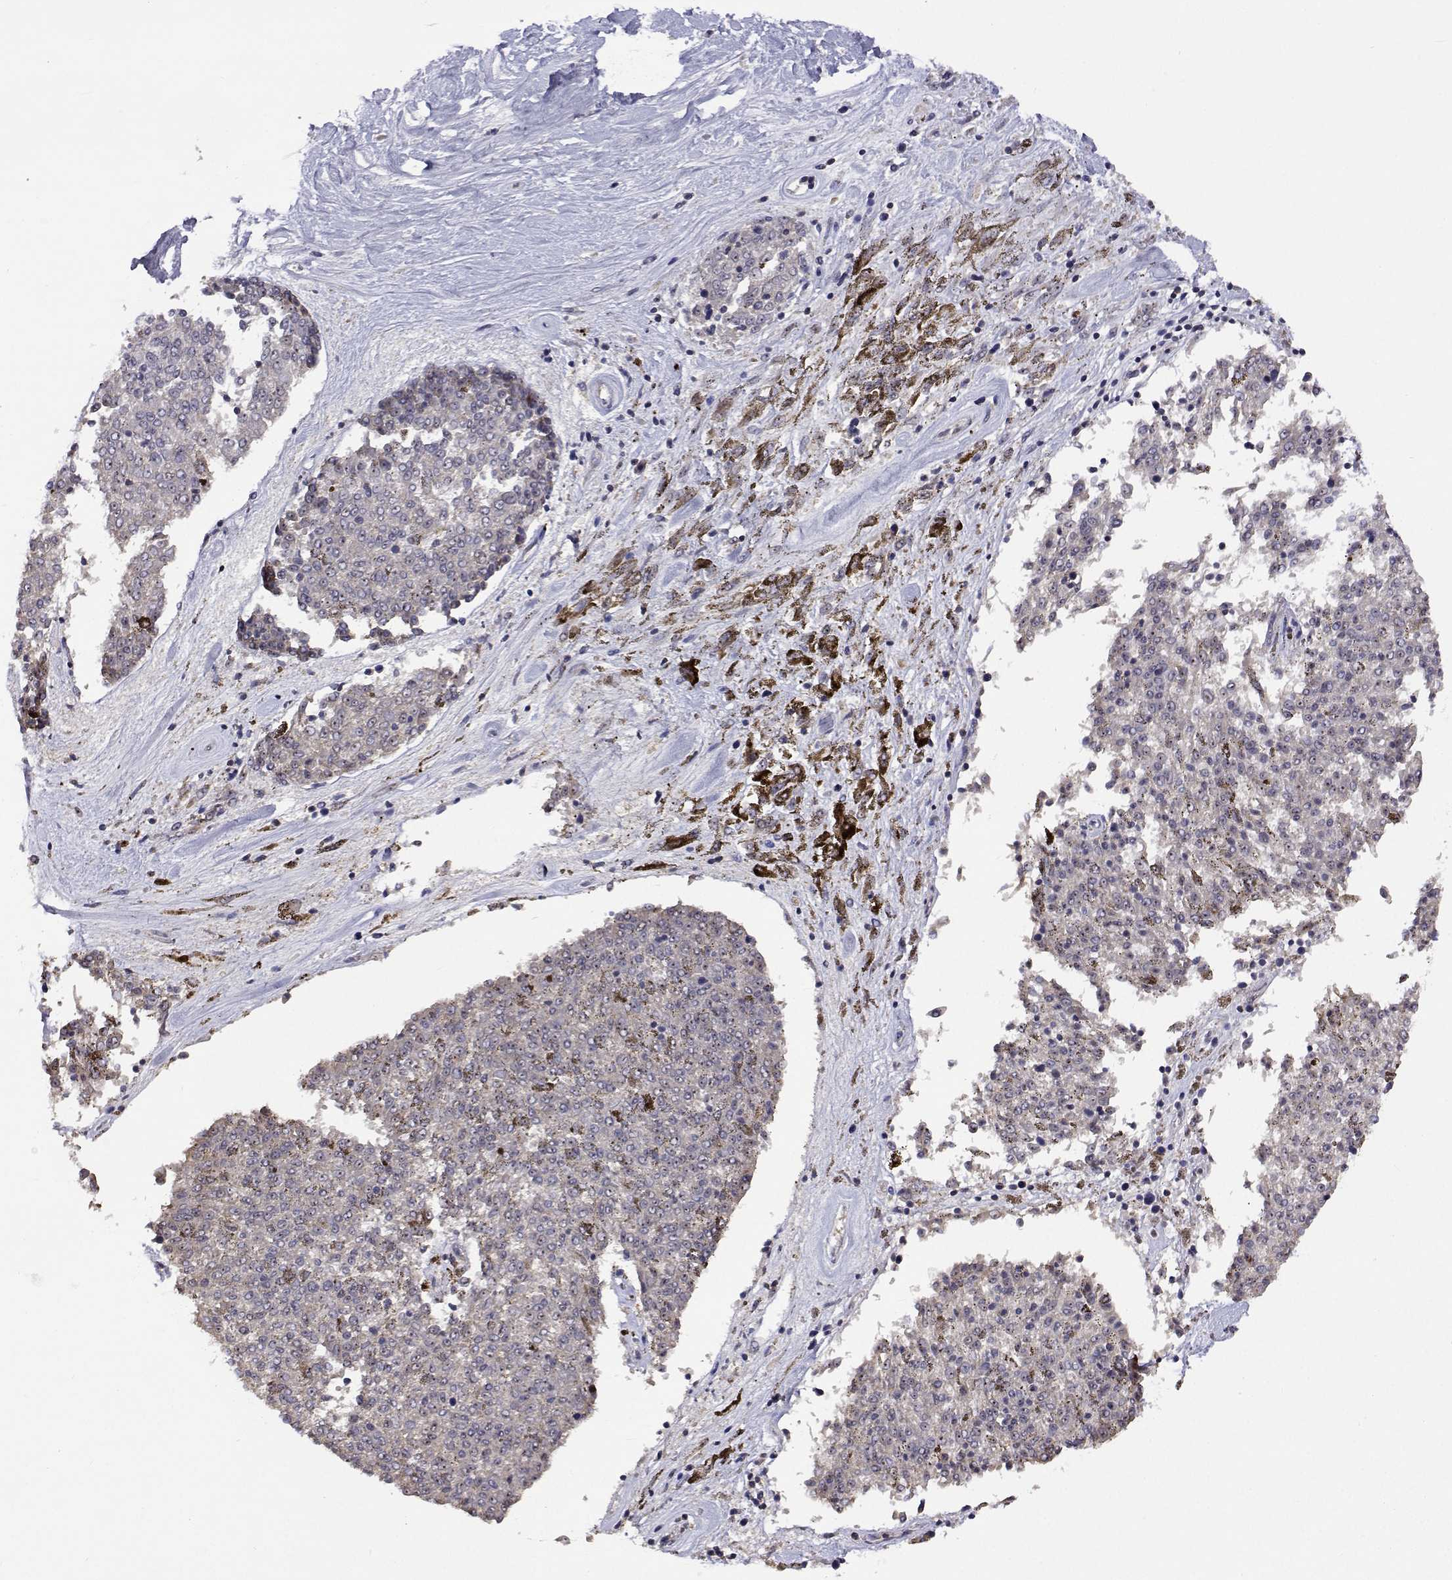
{"staining": {"intensity": "negative", "quantity": "none", "location": "none"}, "tissue": "melanoma", "cell_type": "Tumor cells", "image_type": "cancer", "snomed": [{"axis": "morphology", "description": "Malignant melanoma, NOS"}, {"axis": "topography", "description": "Skin"}], "caption": "This is a histopathology image of immunohistochemistry (IHC) staining of malignant melanoma, which shows no positivity in tumor cells.", "gene": "NHP2", "patient": {"sex": "female", "age": 72}}